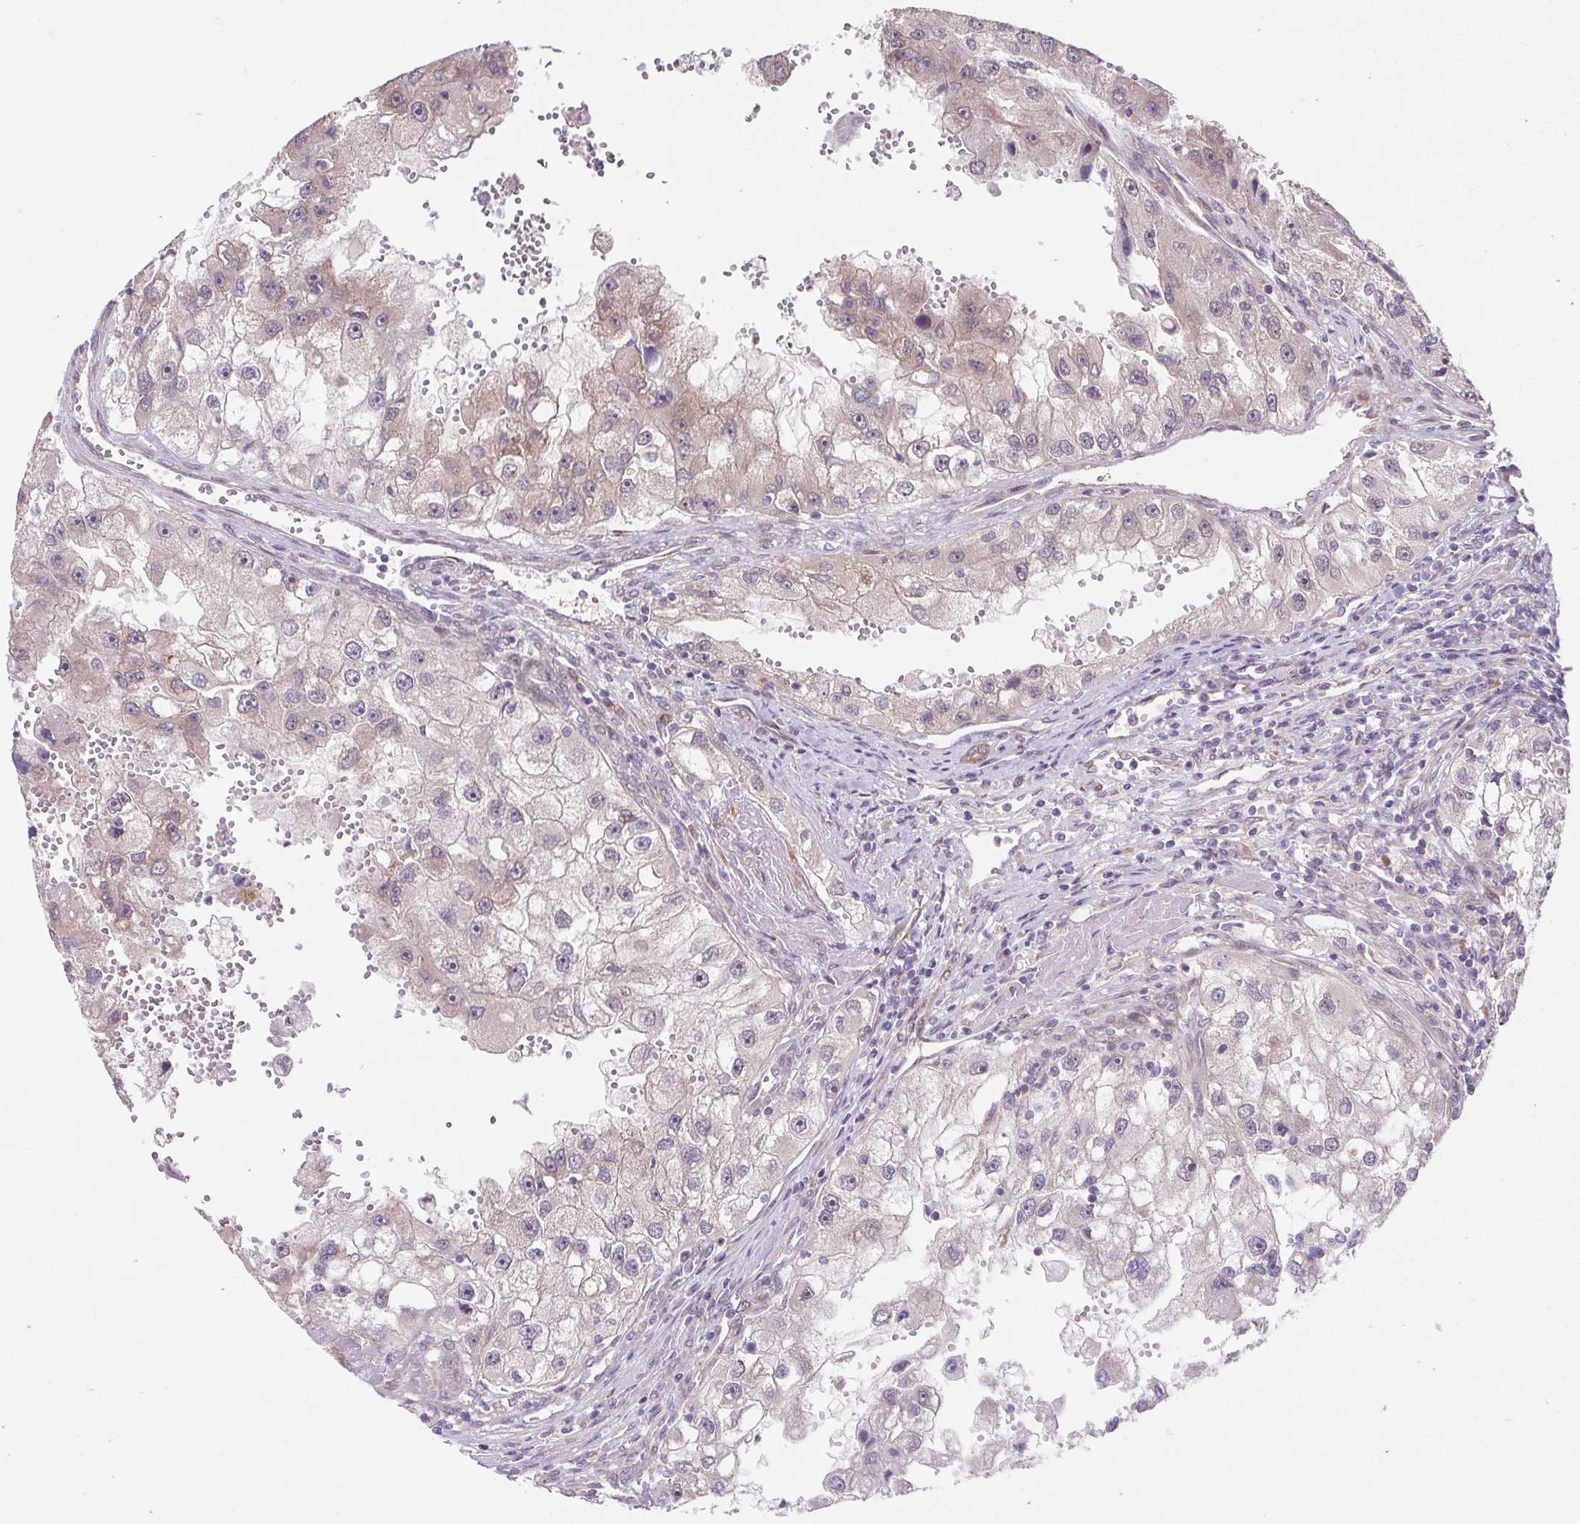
{"staining": {"intensity": "weak", "quantity": "<25%", "location": "cytoplasmic/membranous"}, "tissue": "renal cancer", "cell_type": "Tumor cells", "image_type": "cancer", "snomed": [{"axis": "morphology", "description": "Adenocarcinoma, NOS"}, {"axis": "topography", "description": "Kidney"}], "caption": "Tumor cells show no significant protein staining in renal adenocarcinoma.", "gene": "LYPD5", "patient": {"sex": "male", "age": 63}}